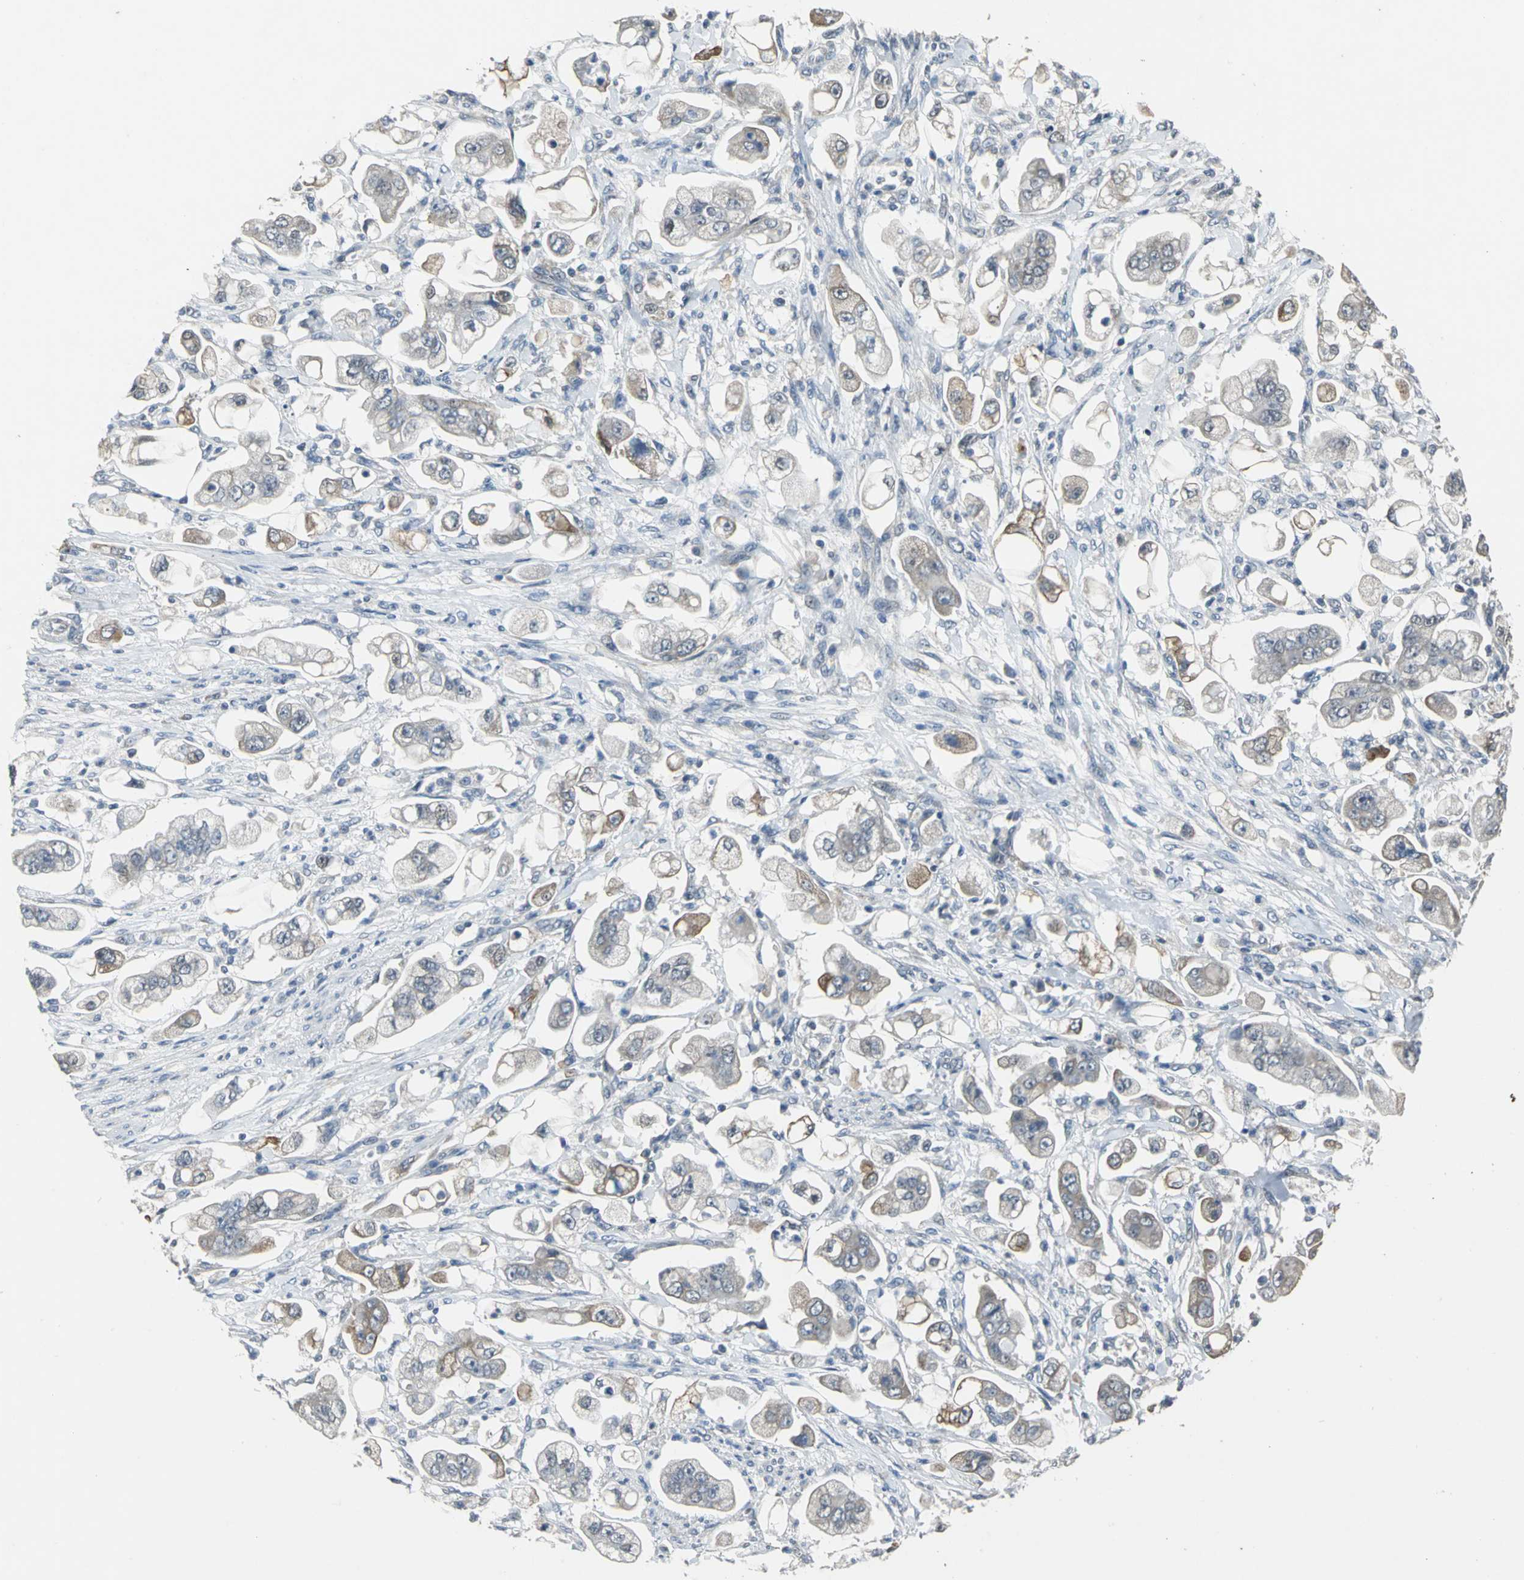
{"staining": {"intensity": "weak", "quantity": "<25%", "location": "cytoplasmic/membranous"}, "tissue": "stomach cancer", "cell_type": "Tumor cells", "image_type": "cancer", "snomed": [{"axis": "morphology", "description": "Adenocarcinoma, NOS"}, {"axis": "topography", "description": "Stomach"}], "caption": "Immunohistochemical staining of human stomach adenocarcinoma exhibits no significant staining in tumor cells.", "gene": "JADE3", "patient": {"sex": "male", "age": 62}}